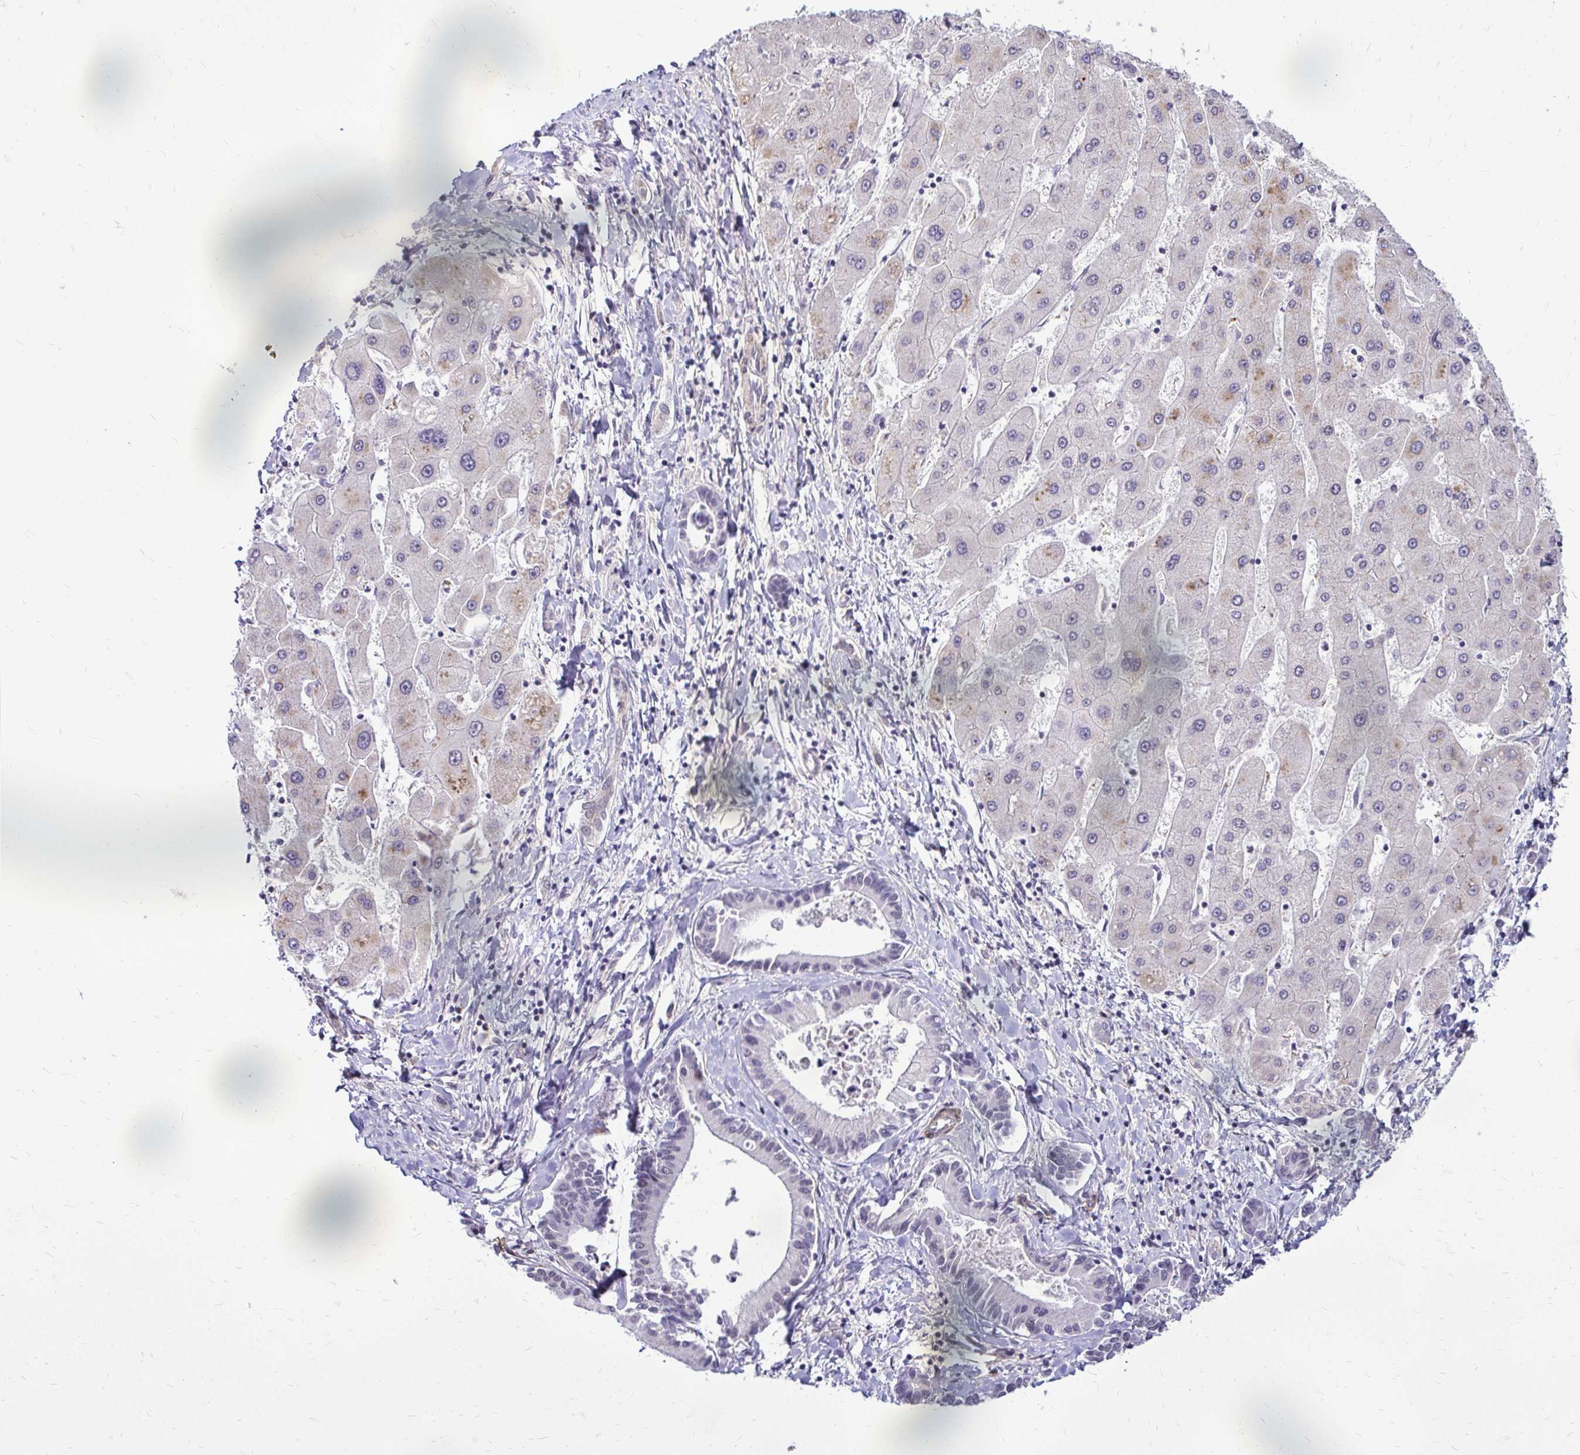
{"staining": {"intensity": "negative", "quantity": "none", "location": "none"}, "tissue": "liver cancer", "cell_type": "Tumor cells", "image_type": "cancer", "snomed": [{"axis": "morphology", "description": "Cholangiocarcinoma"}, {"axis": "topography", "description": "Liver"}], "caption": "High magnification brightfield microscopy of liver cancer (cholangiocarcinoma) stained with DAB (3,3'-diaminobenzidine) (brown) and counterstained with hematoxylin (blue): tumor cells show no significant staining.", "gene": "TRIP6", "patient": {"sex": "male", "age": 66}}